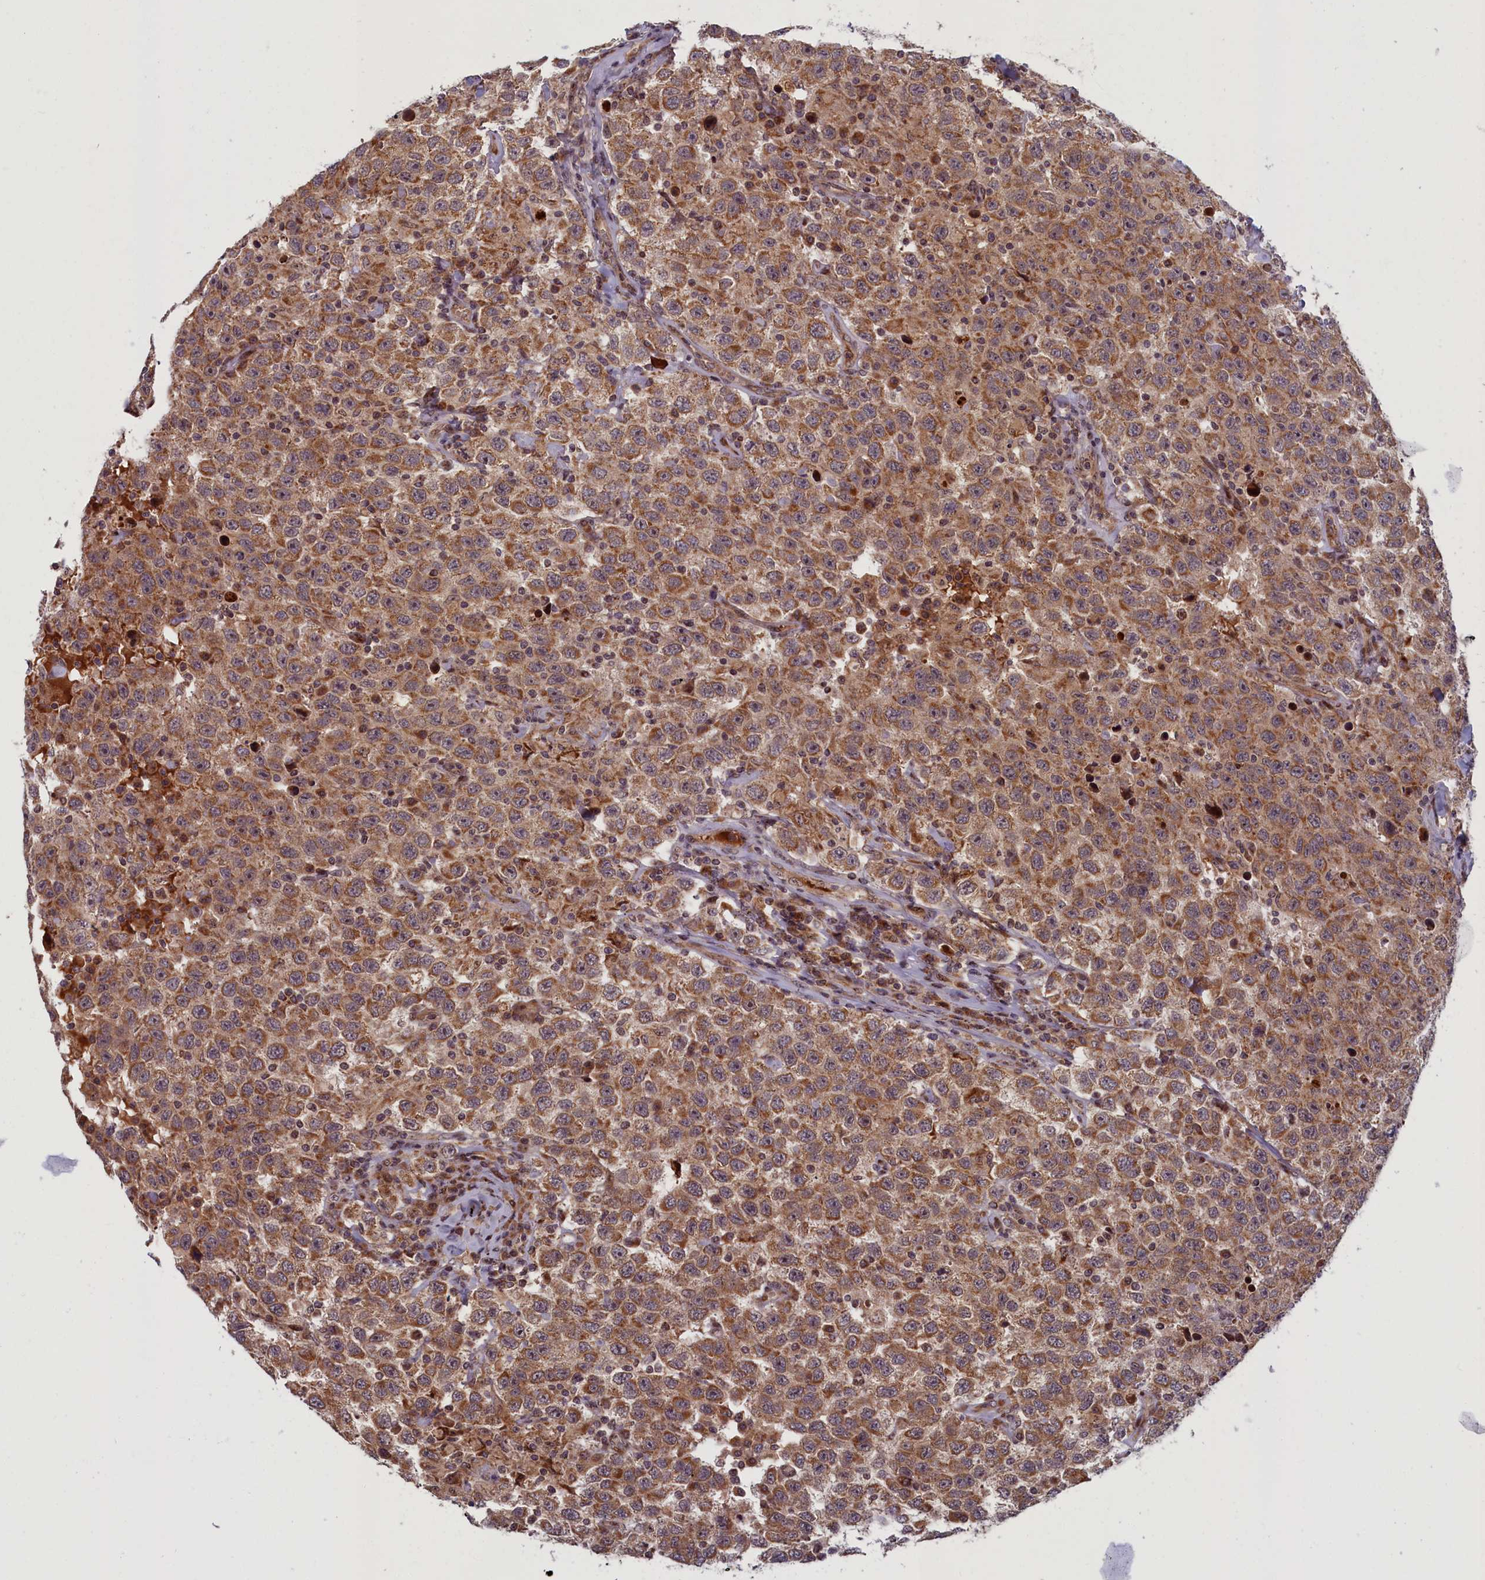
{"staining": {"intensity": "moderate", "quantity": ">75%", "location": "cytoplasmic/membranous"}, "tissue": "testis cancer", "cell_type": "Tumor cells", "image_type": "cancer", "snomed": [{"axis": "morphology", "description": "Seminoma, NOS"}, {"axis": "topography", "description": "Testis"}], "caption": "A high-resolution photomicrograph shows IHC staining of testis cancer, which displays moderate cytoplasmic/membranous staining in approximately >75% of tumor cells.", "gene": "PLA2G10", "patient": {"sex": "male", "age": 41}}